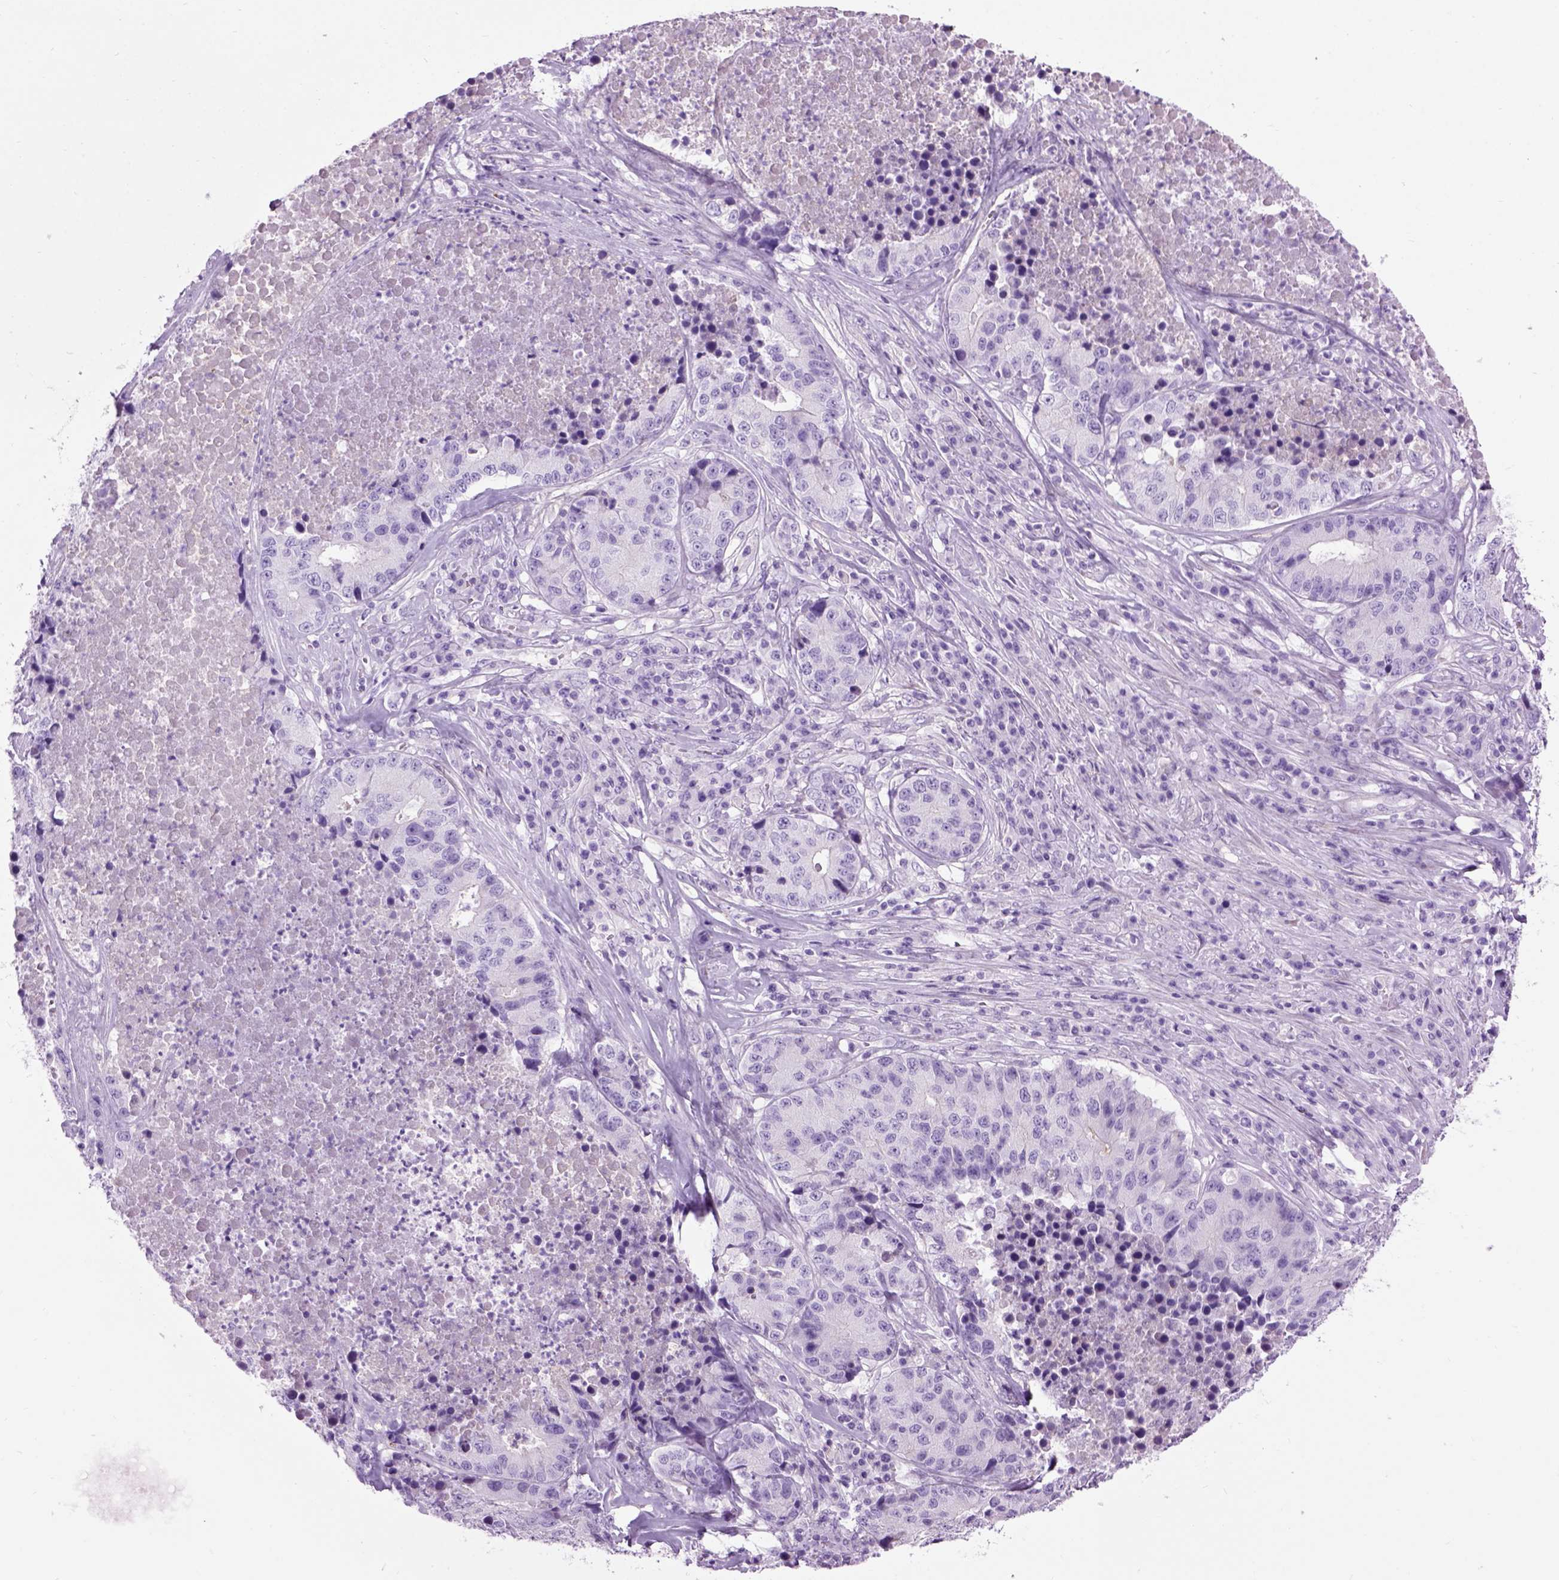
{"staining": {"intensity": "negative", "quantity": "none", "location": "none"}, "tissue": "stomach cancer", "cell_type": "Tumor cells", "image_type": "cancer", "snomed": [{"axis": "morphology", "description": "Adenocarcinoma, NOS"}, {"axis": "topography", "description": "Stomach"}], "caption": "The IHC image has no significant staining in tumor cells of stomach adenocarcinoma tissue.", "gene": "GABRB2", "patient": {"sex": "male", "age": 71}}